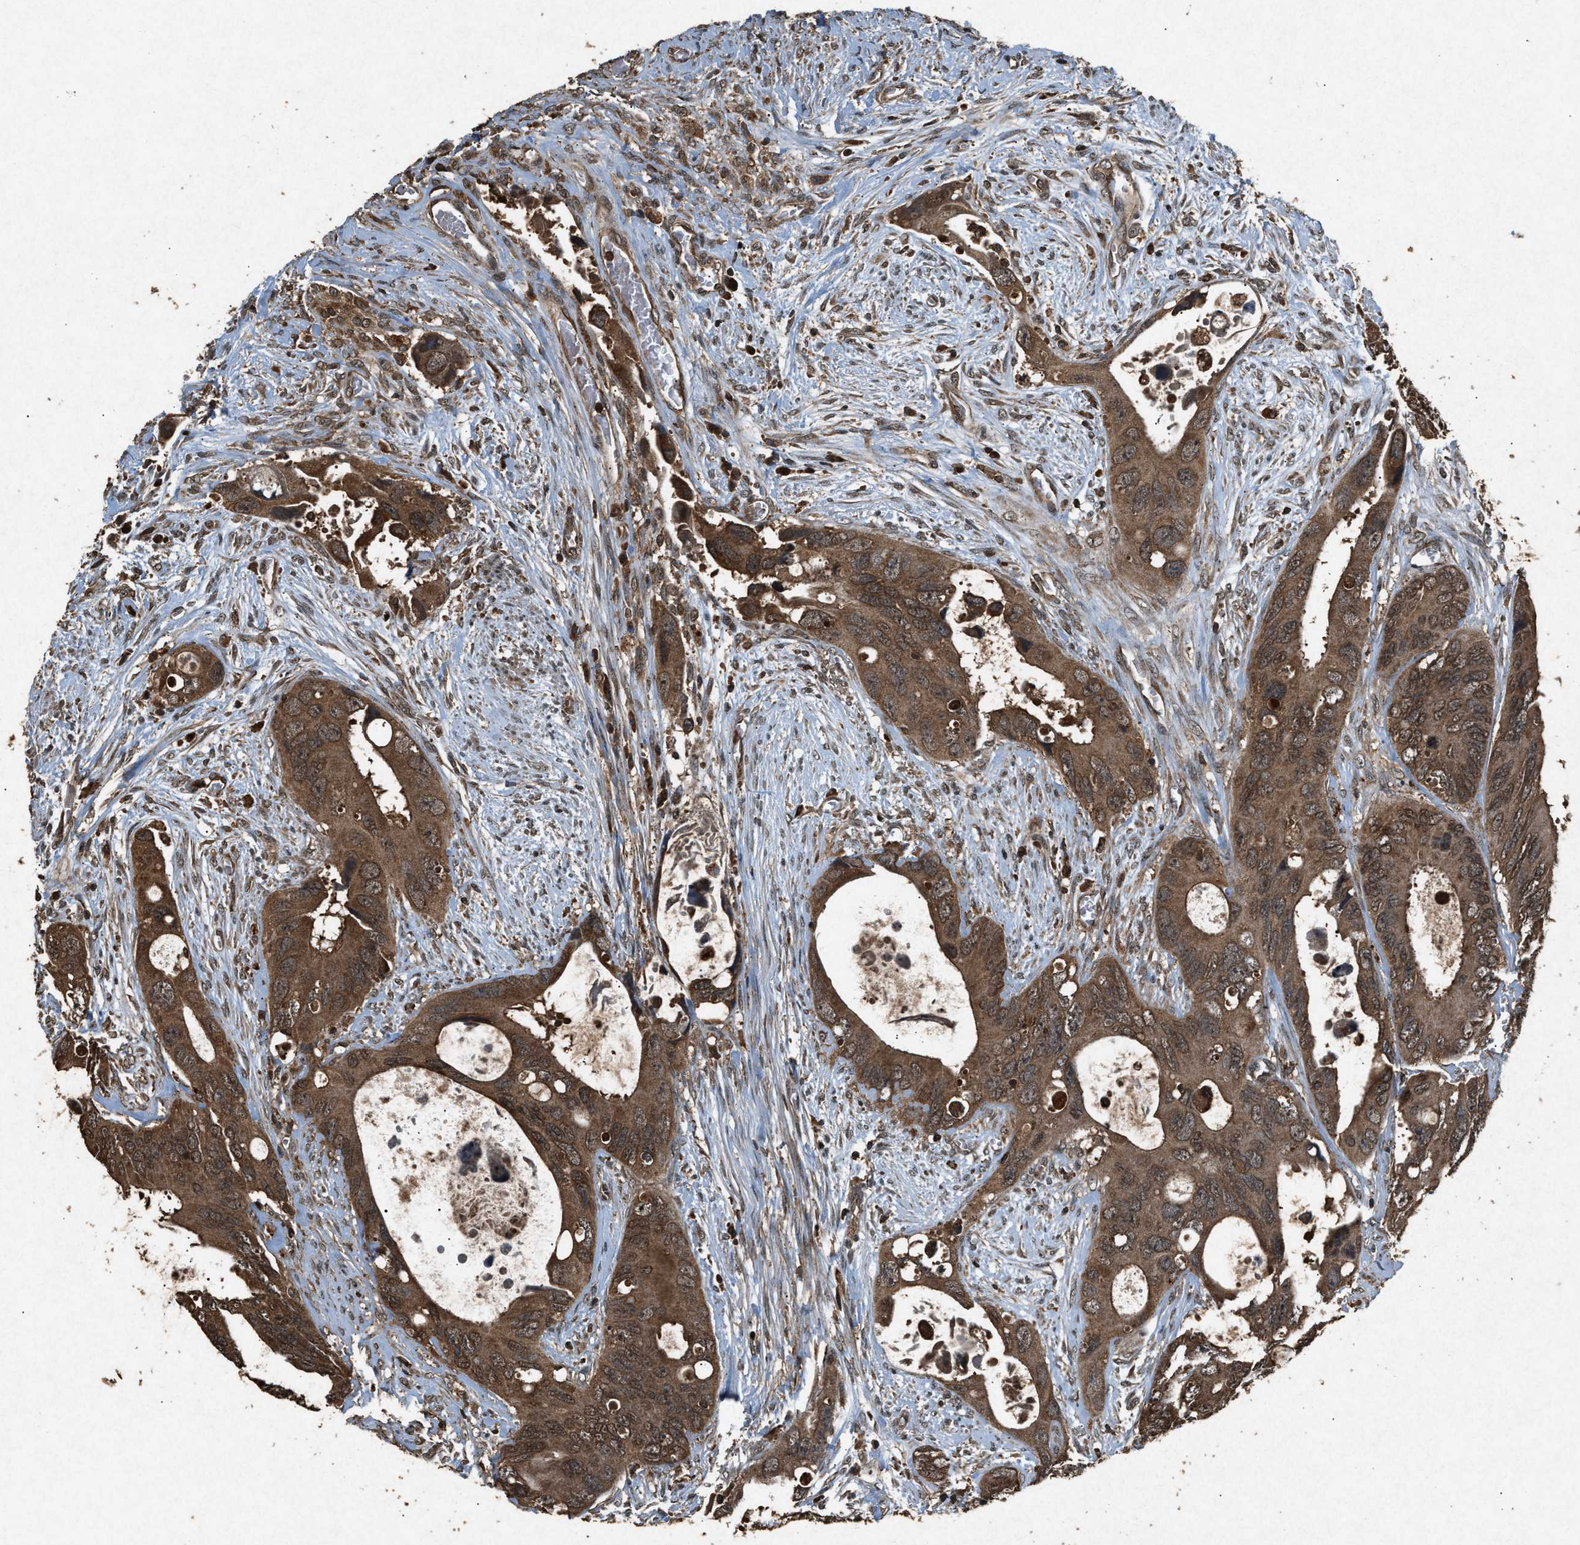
{"staining": {"intensity": "strong", "quantity": ">75%", "location": "cytoplasmic/membranous,nuclear"}, "tissue": "colorectal cancer", "cell_type": "Tumor cells", "image_type": "cancer", "snomed": [{"axis": "morphology", "description": "Adenocarcinoma, NOS"}, {"axis": "topography", "description": "Rectum"}], "caption": "Immunohistochemical staining of colorectal cancer shows strong cytoplasmic/membranous and nuclear protein staining in about >75% of tumor cells.", "gene": "OAS1", "patient": {"sex": "male", "age": 70}}